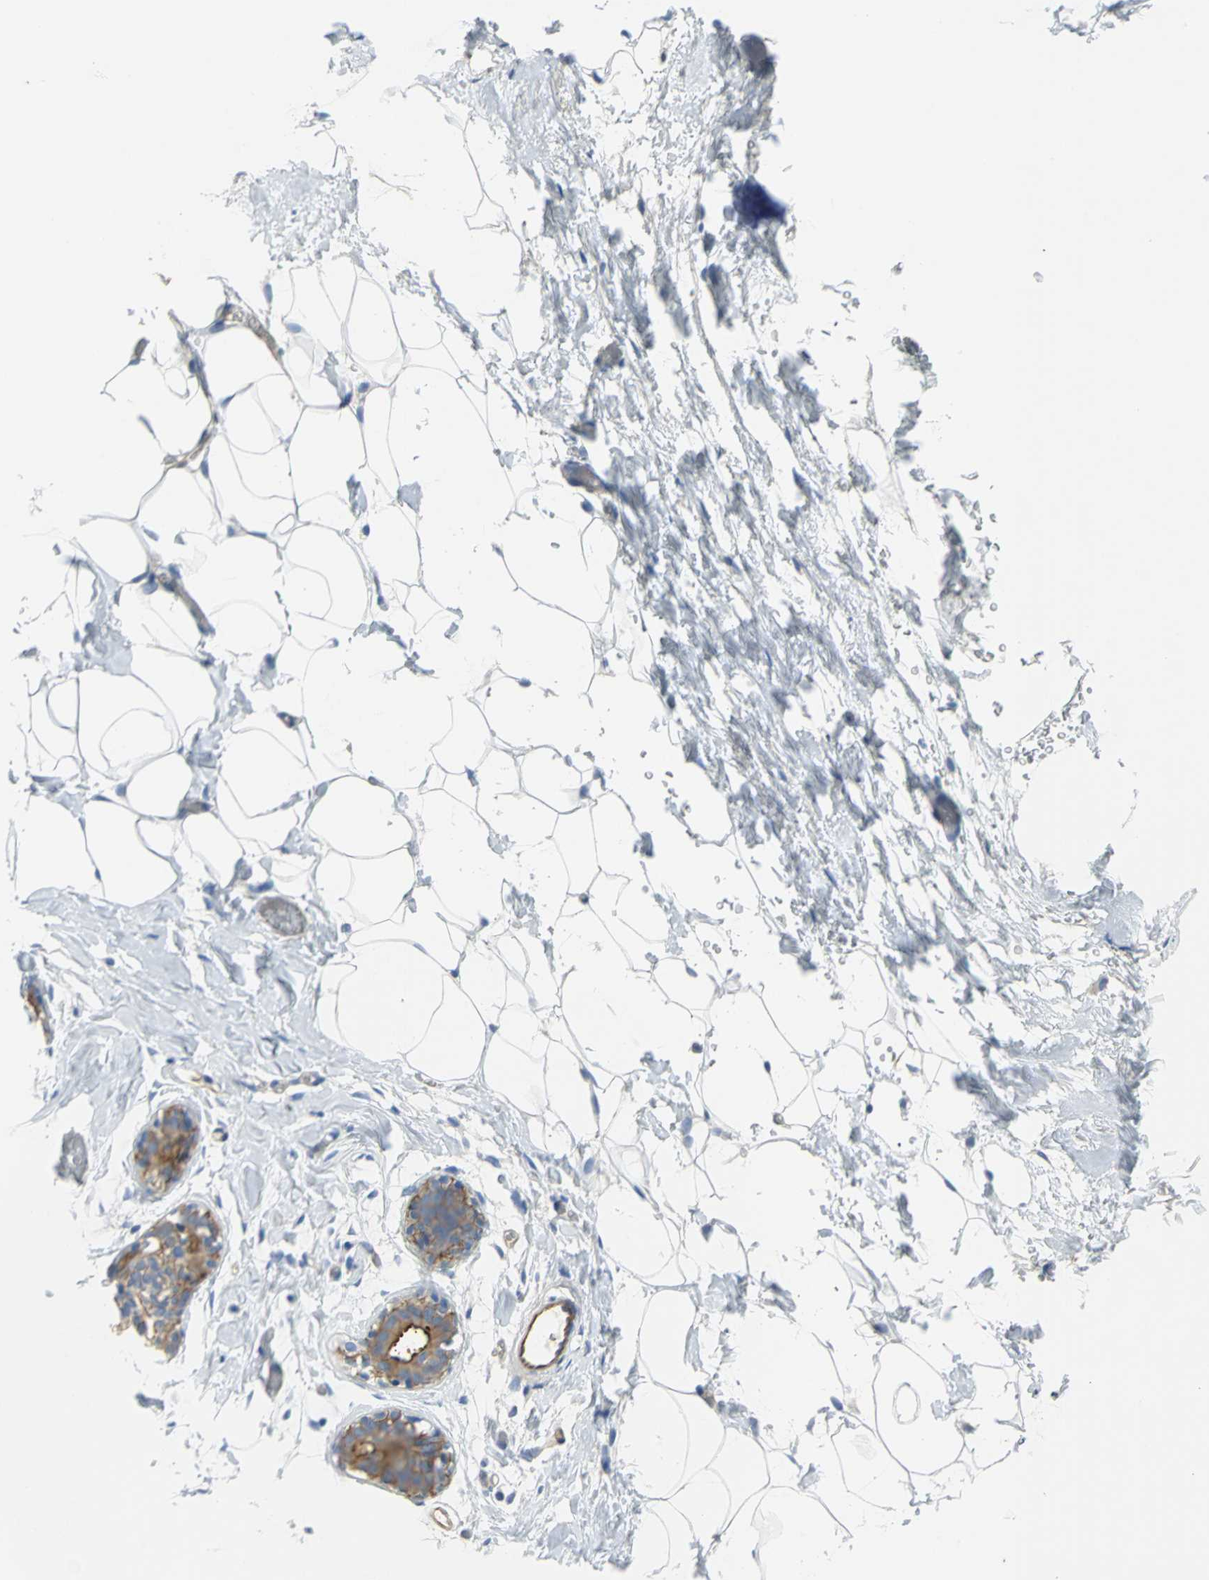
{"staining": {"intensity": "negative", "quantity": "none", "location": "none"}, "tissue": "adipose tissue", "cell_type": "Adipocytes", "image_type": "normal", "snomed": [{"axis": "morphology", "description": "Normal tissue, NOS"}, {"axis": "topography", "description": "Breast"}, {"axis": "topography", "description": "Soft tissue"}], "caption": "A high-resolution photomicrograph shows immunohistochemistry staining of unremarkable adipose tissue, which demonstrates no significant positivity in adipocytes. (Immunohistochemistry (ihc), brightfield microscopy, high magnification).", "gene": "FLNB", "patient": {"sex": "female", "age": 25}}